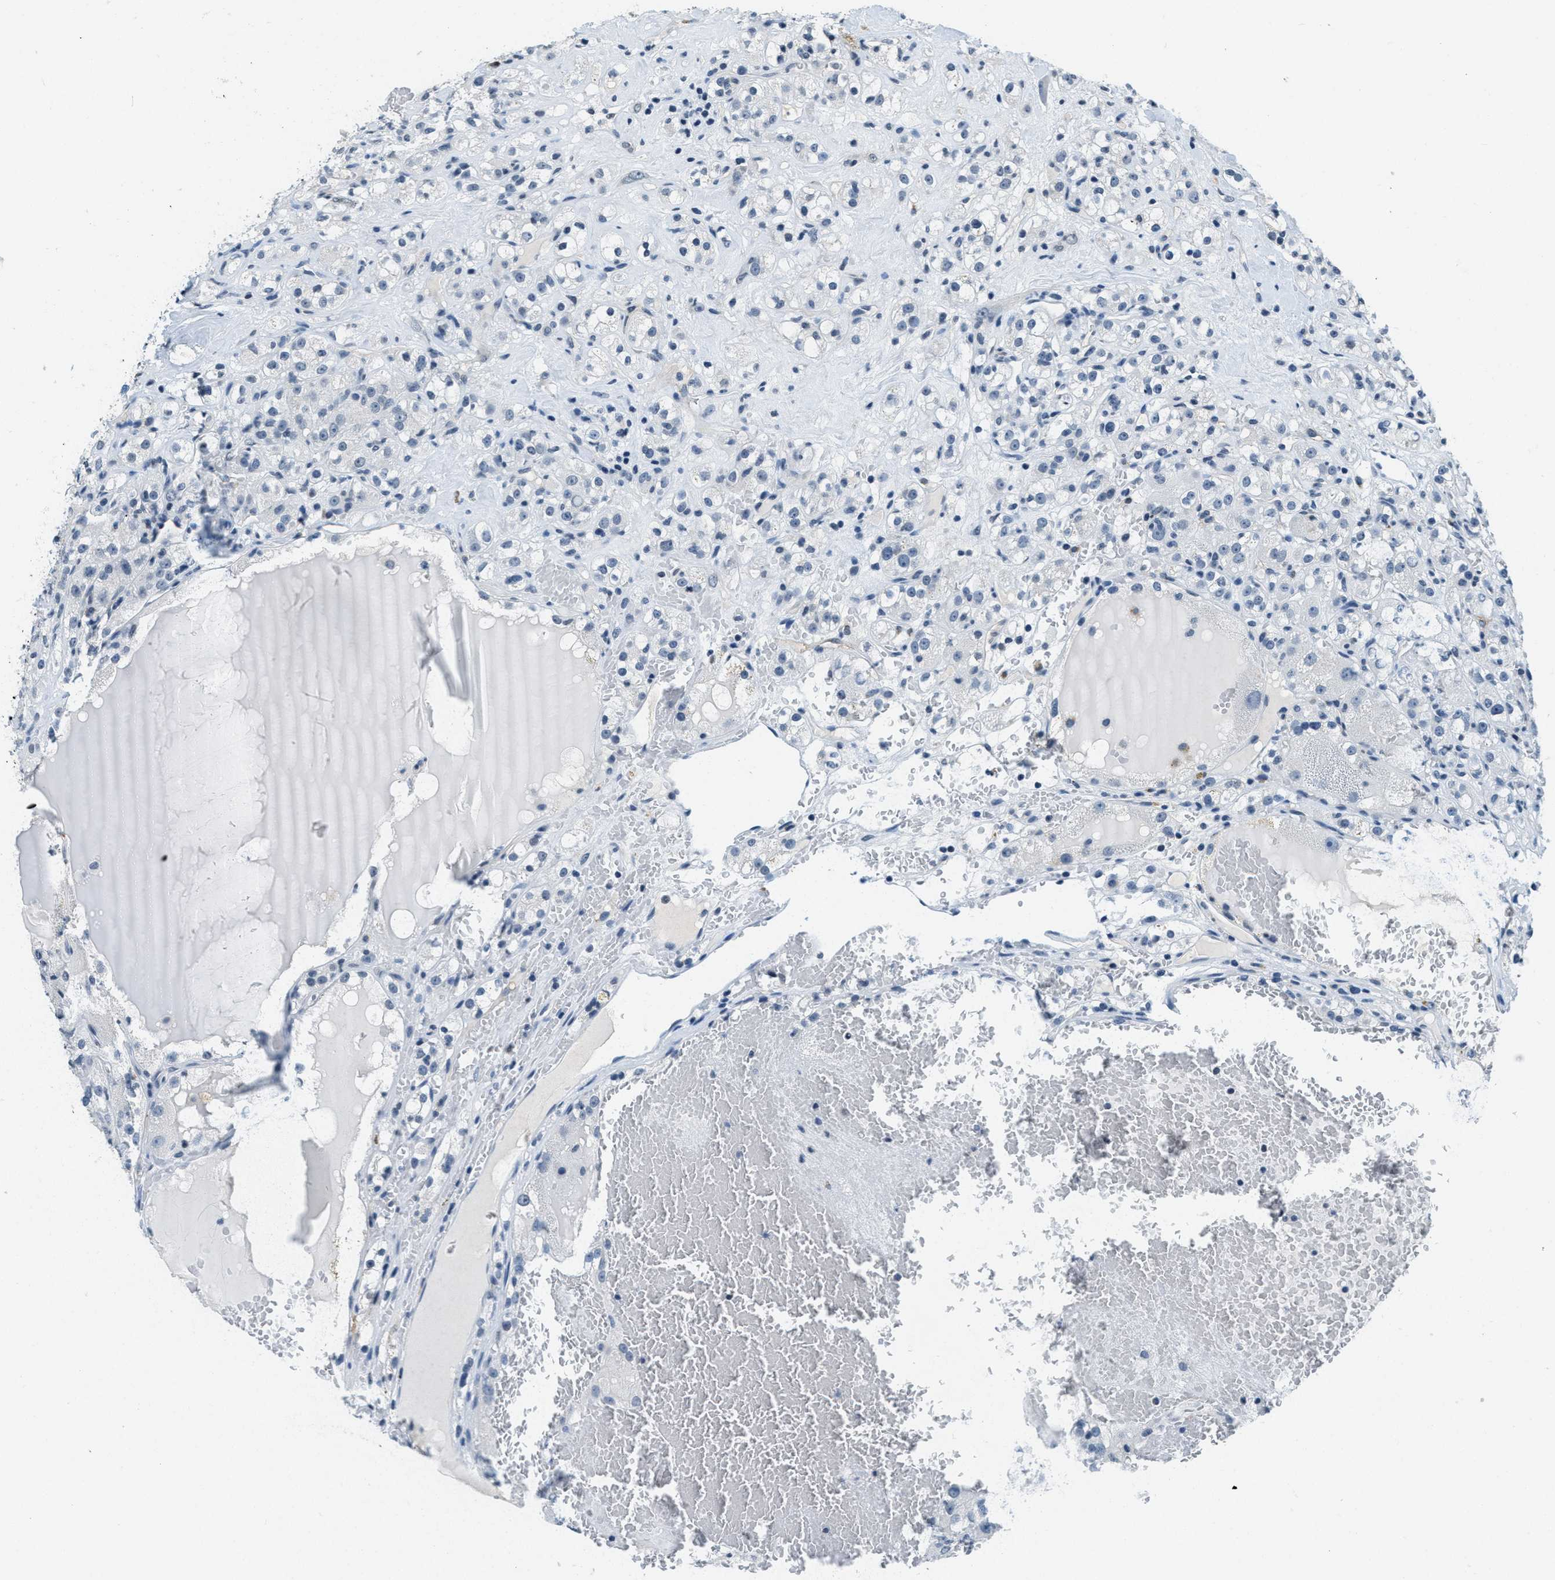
{"staining": {"intensity": "negative", "quantity": "none", "location": "none"}, "tissue": "renal cancer", "cell_type": "Tumor cells", "image_type": "cancer", "snomed": [{"axis": "morphology", "description": "Normal tissue, NOS"}, {"axis": "morphology", "description": "Adenocarcinoma, NOS"}, {"axis": "topography", "description": "Kidney"}], "caption": "Adenocarcinoma (renal) was stained to show a protein in brown. There is no significant positivity in tumor cells.", "gene": "CA4", "patient": {"sex": "male", "age": 61}}